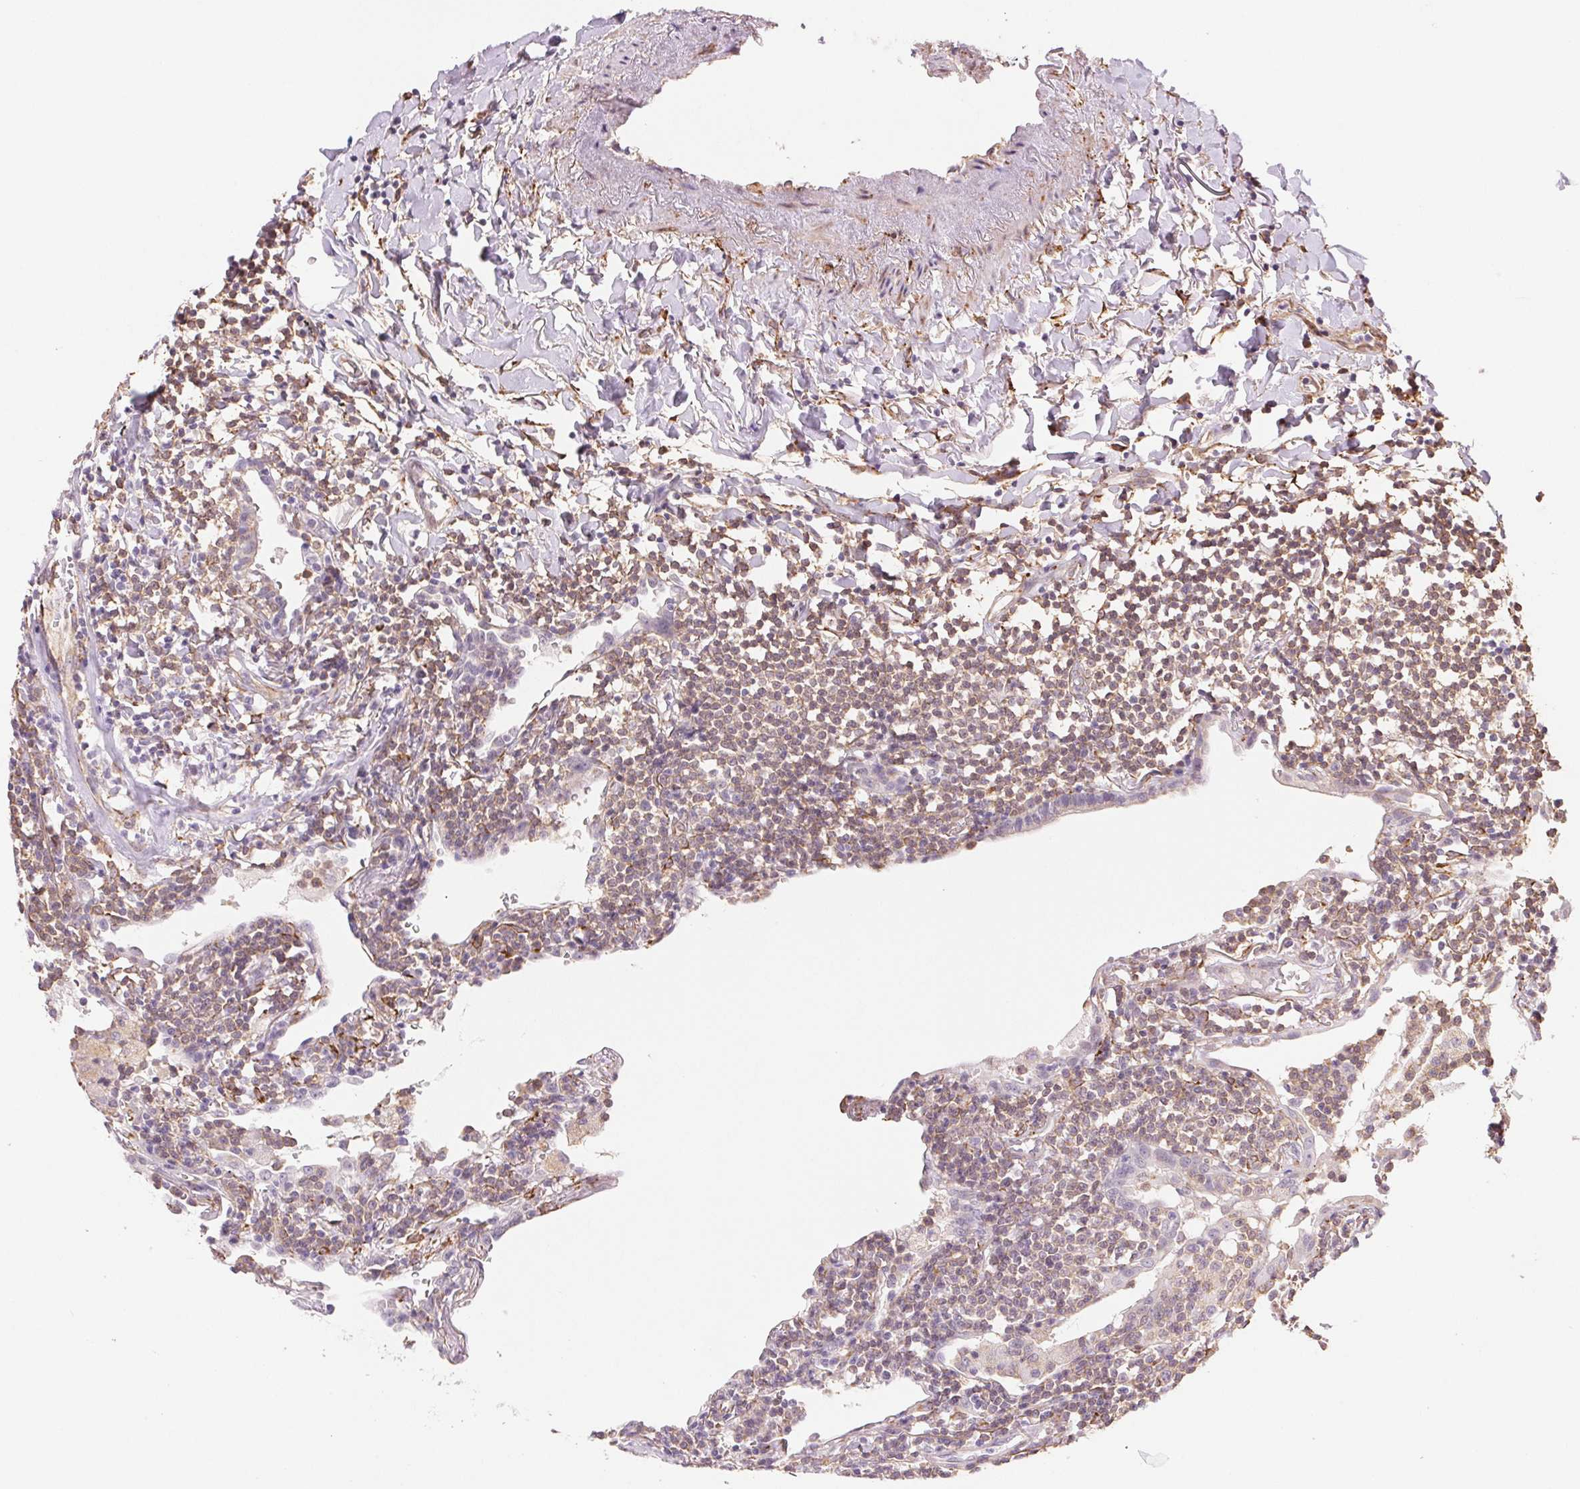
{"staining": {"intensity": "weak", "quantity": "25%-75%", "location": "cytoplasmic/membranous"}, "tissue": "lymphoma", "cell_type": "Tumor cells", "image_type": "cancer", "snomed": [{"axis": "morphology", "description": "Malignant lymphoma, non-Hodgkin's type, Low grade"}, {"axis": "topography", "description": "Lung"}], "caption": "Immunohistochemical staining of human lymphoma exhibits low levels of weak cytoplasmic/membranous protein expression in approximately 25%-75% of tumor cells.", "gene": "FKBP10", "patient": {"sex": "female", "age": 71}}